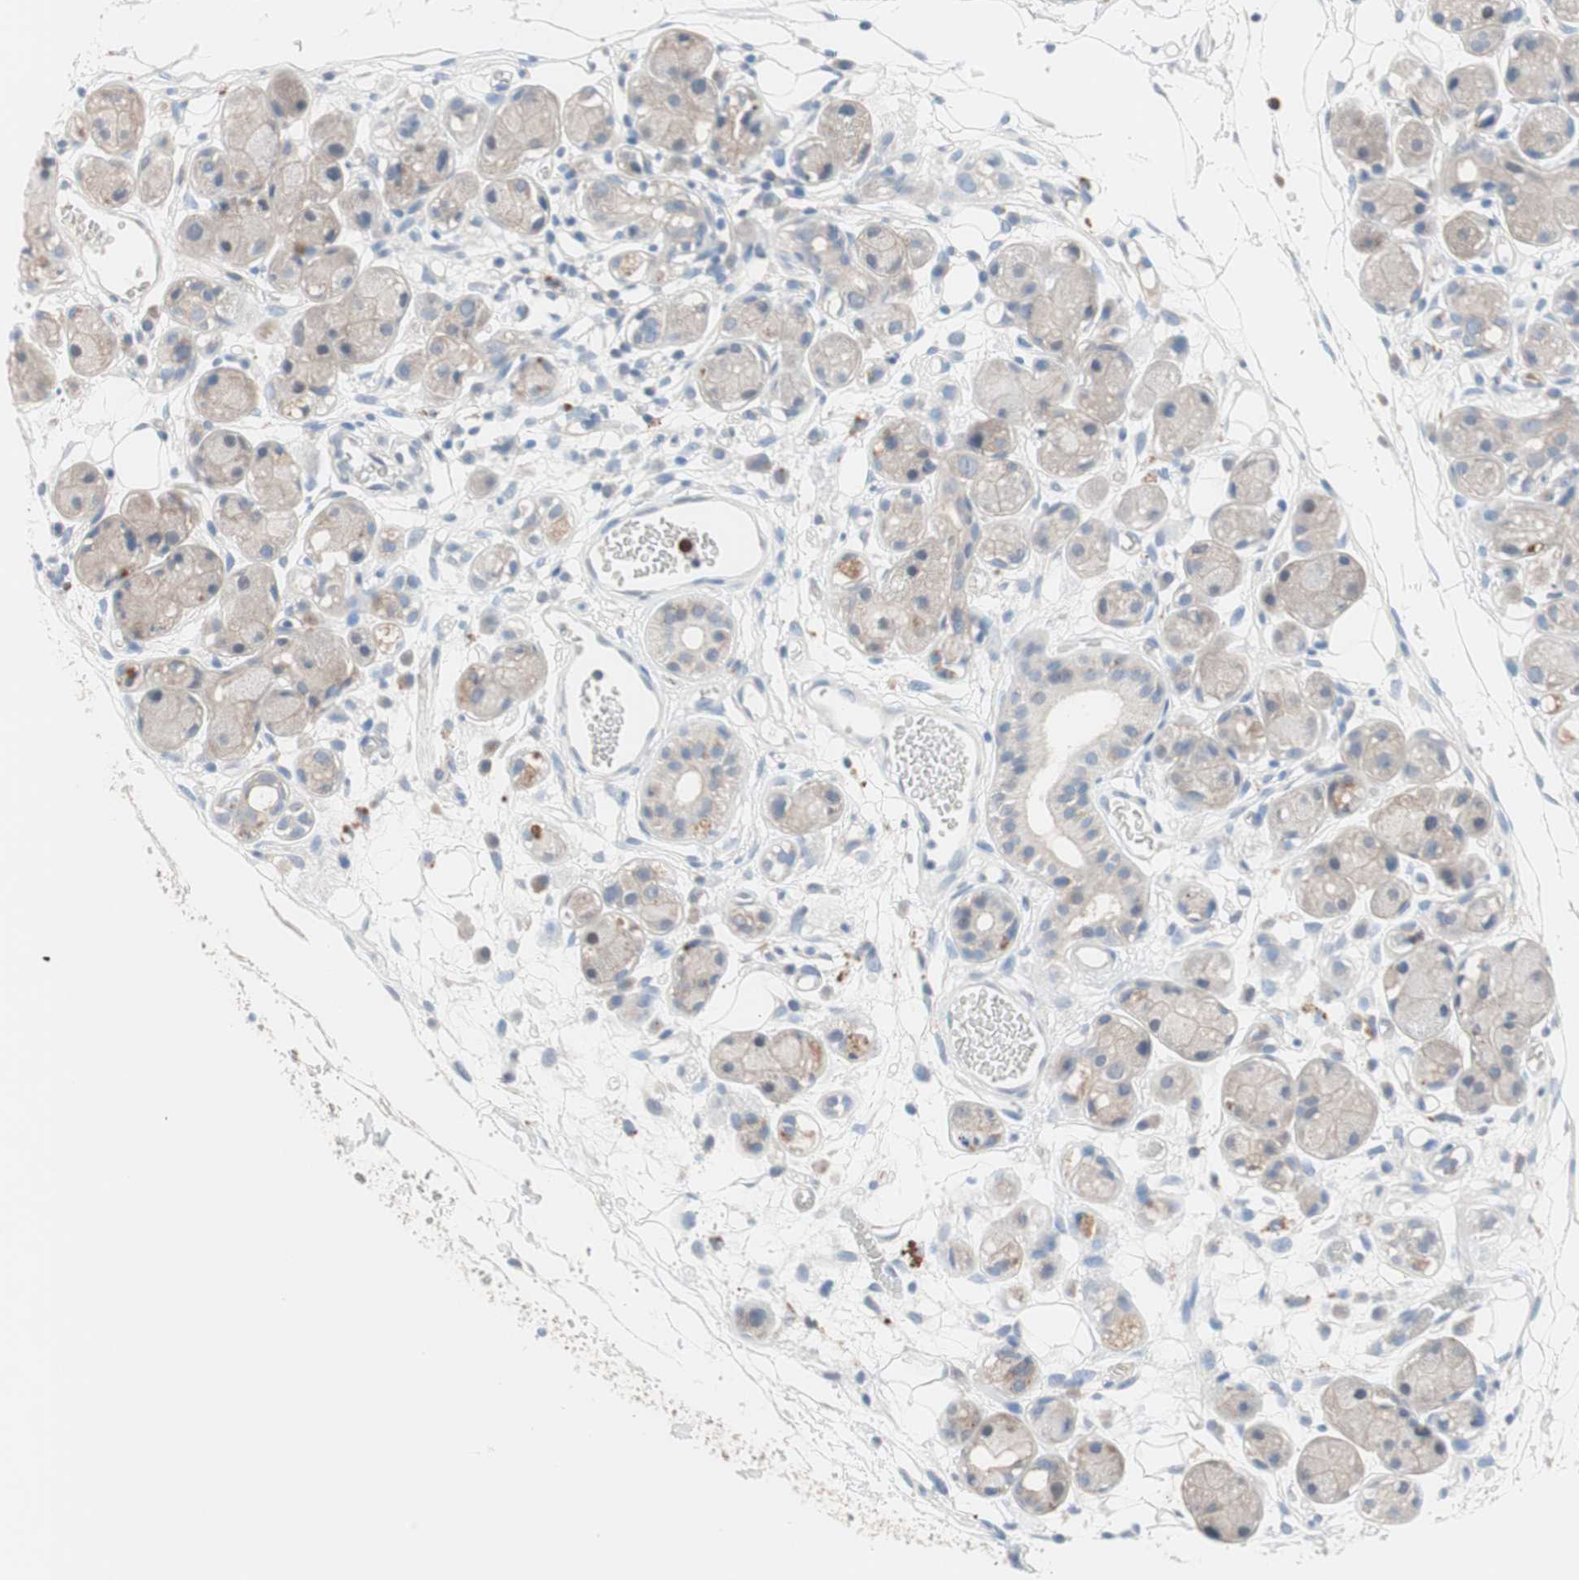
{"staining": {"intensity": "negative", "quantity": "none", "location": "none"}, "tissue": "adipose tissue", "cell_type": "Adipocytes", "image_type": "normal", "snomed": [{"axis": "morphology", "description": "Normal tissue, NOS"}, {"axis": "morphology", "description": "Inflammation, NOS"}, {"axis": "topography", "description": "Vascular tissue"}, {"axis": "topography", "description": "Salivary gland"}], "caption": "Immunohistochemistry (IHC) of benign human adipose tissue shows no positivity in adipocytes.", "gene": "CLEC4D", "patient": {"sex": "female", "age": 75}}